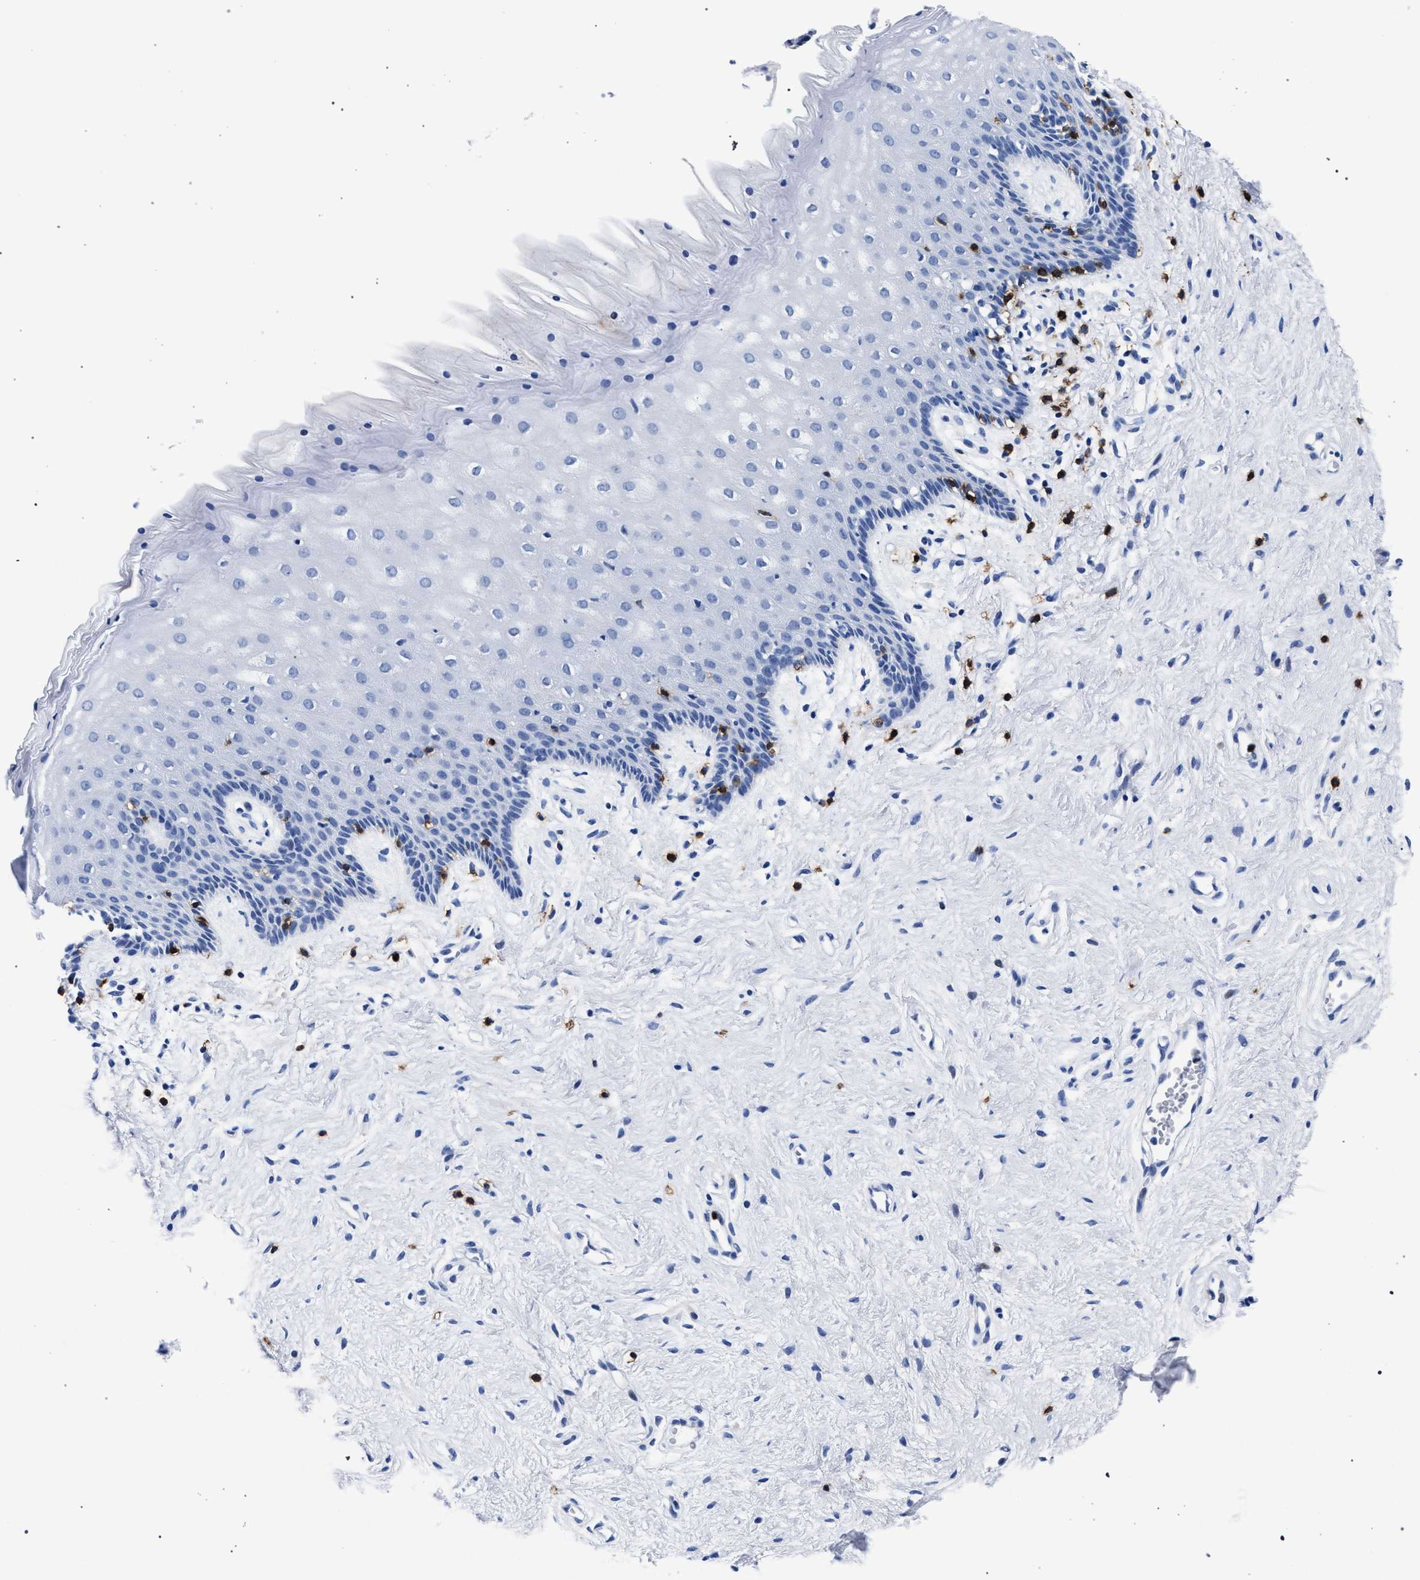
{"staining": {"intensity": "negative", "quantity": "none", "location": "none"}, "tissue": "vagina", "cell_type": "Squamous epithelial cells", "image_type": "normal", "snomed": [{"axis": "morphology", "description": "Normal tissue, NOS"}, {"axis": "topography", "description": "Vagina"}], "caption": "This micrograph is of unremarkable vagina stained with IHC to label a protein in brown with the nuclei are counter-stained blue. There is no expression in squamous epithelial cells.", "gene": "KLRK1", "patient": {"sex": "female", "age": 44}}